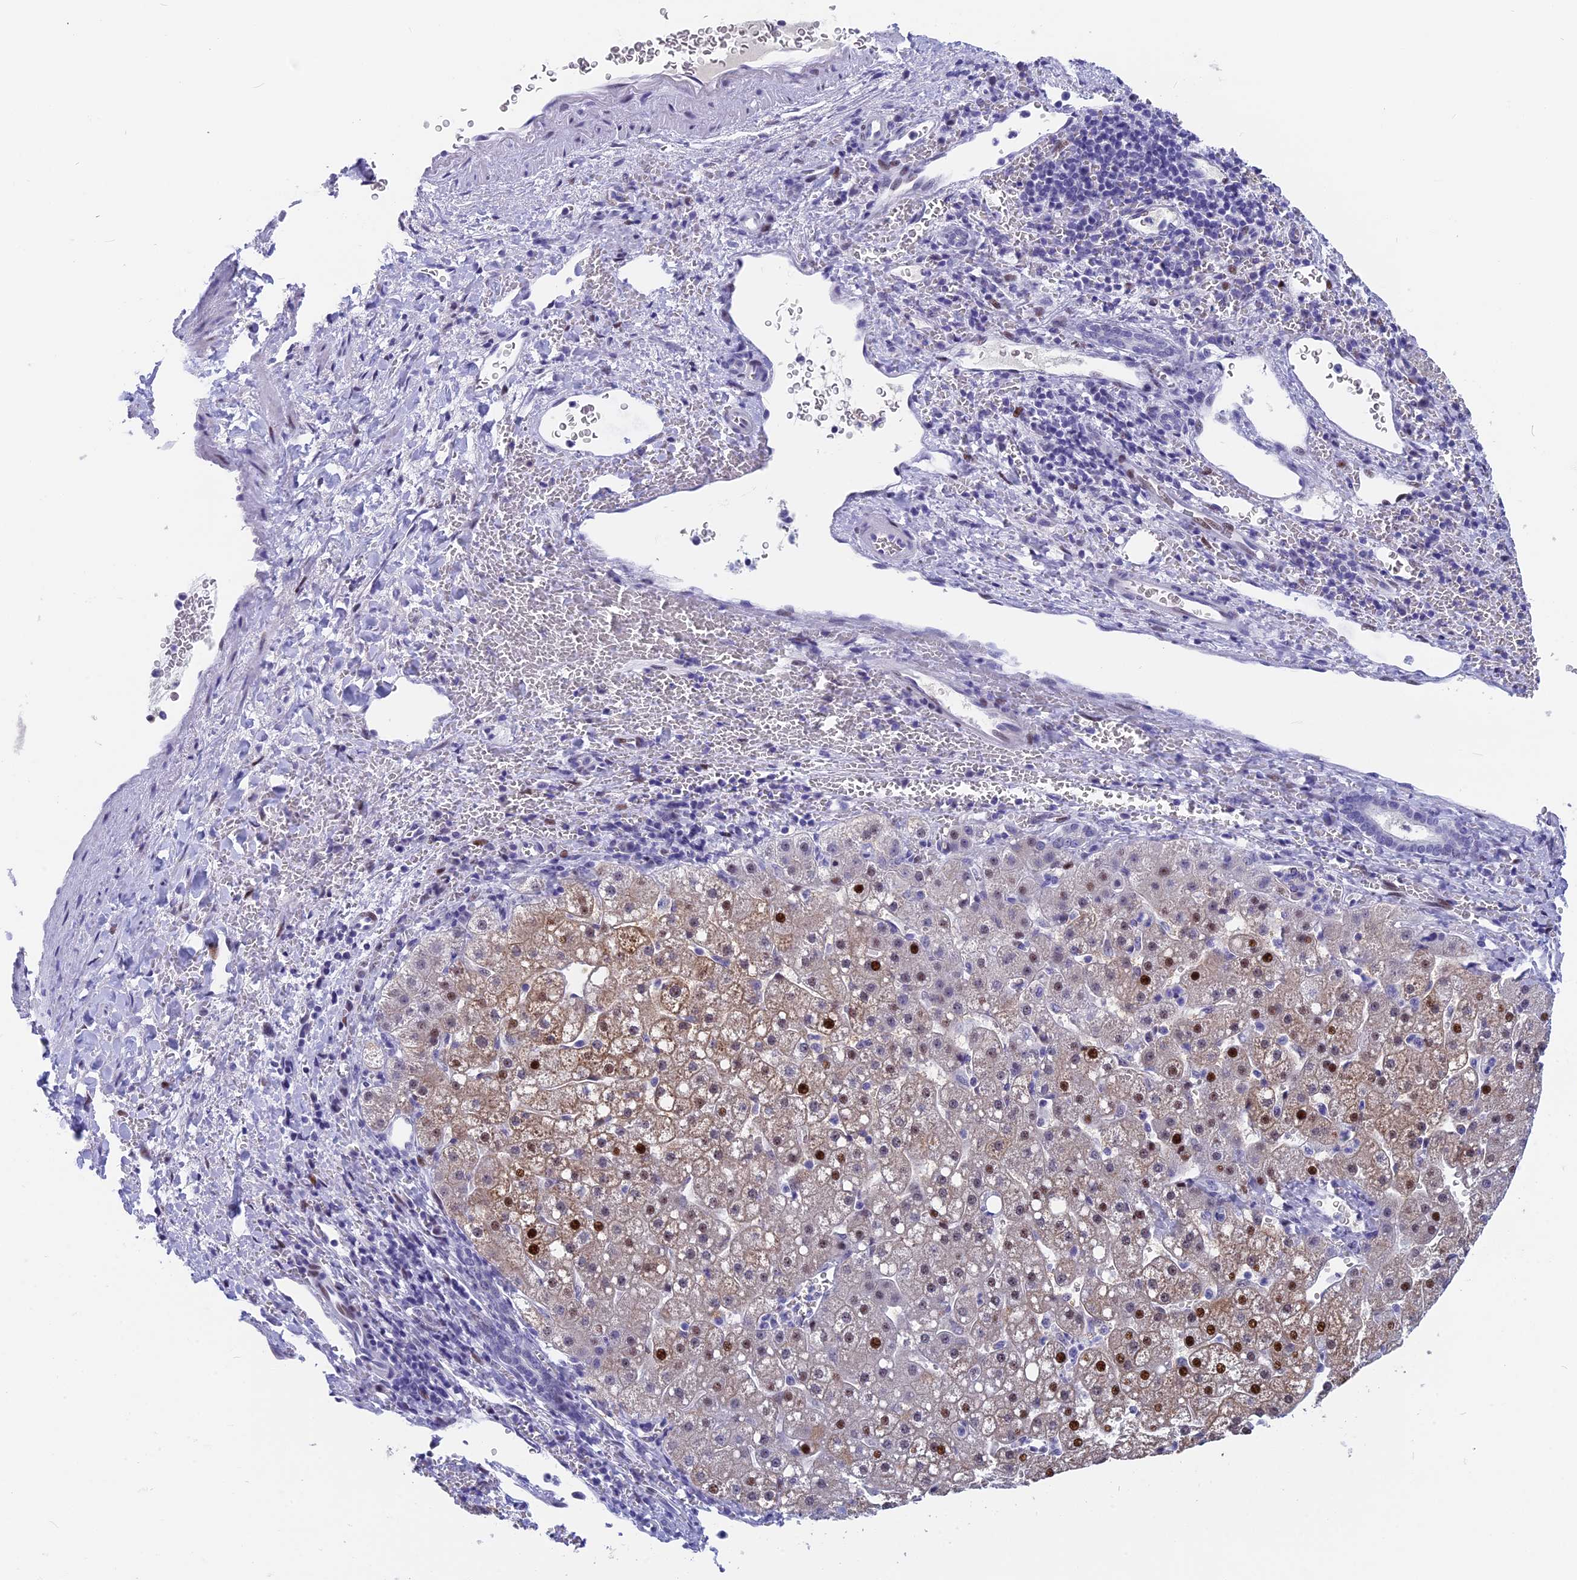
{"staining": {"intensity": "moderate", "quantity": "25%-75%", "location": "cytoplasmic/membranous,nuclear"}, "tissue": "liver cancer", "cell_type": "Tumor cells", "image_type": "cancer", "snomed": [{"axis": "morphology", "description": "Carcinoma, Hepatocellular, NOS"}, {"axis": "topography", "description": "Liver"}], "caption": "An immunohistochemistry photomicrograph of tumor tissue is shown. Protein staining in brown shows moderate cytoplasmic/membranous and nuclear positivity in liver cancer (hepatocellular carcinoma) within tumor cells.", "gene": "NSA2", "patient": {"sex": "male", "age": 57}}